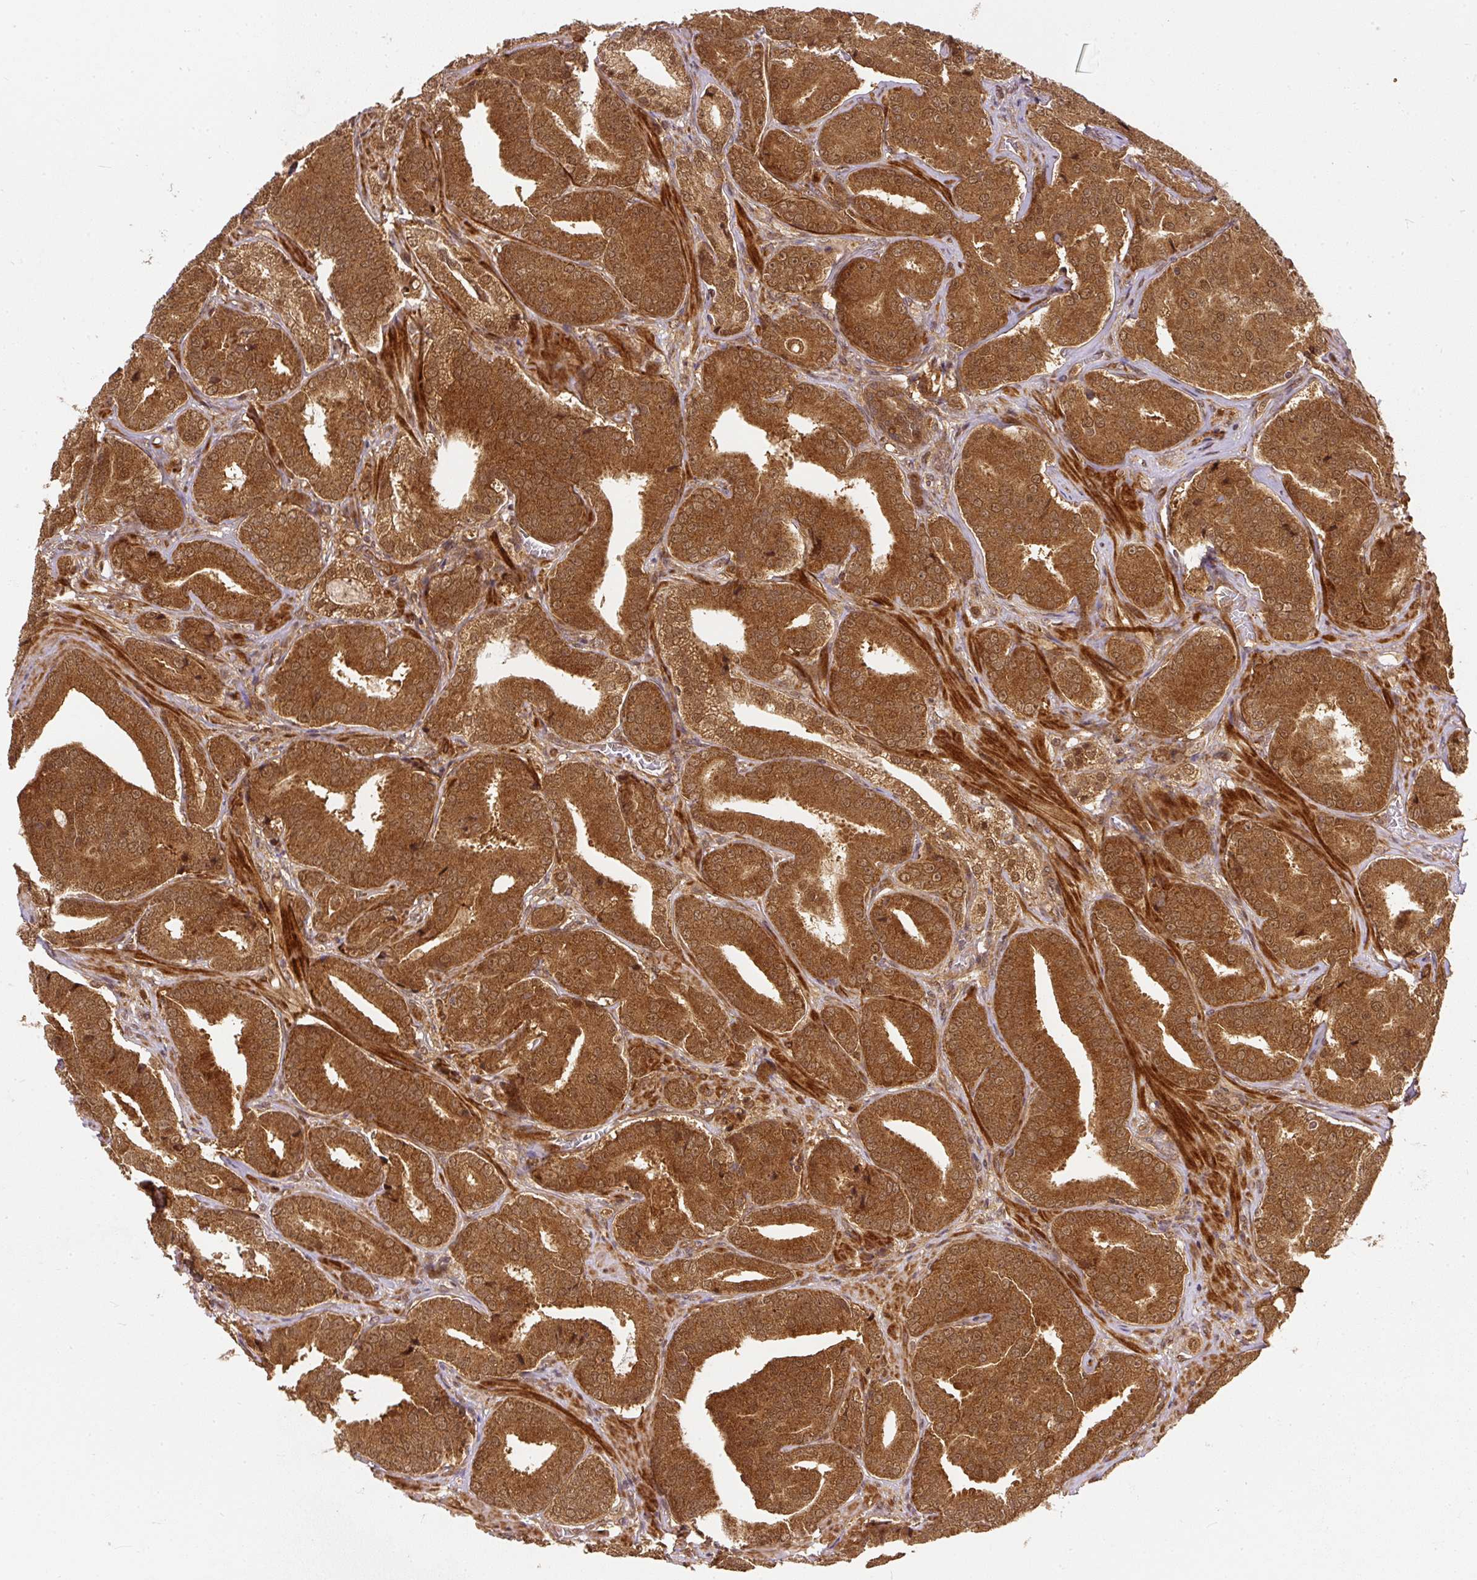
{"staining": {"intensity": "strong", "quantity": ">75%", "location": "cytoplasmic/membranous,nuclear"}, "tissue": "prostate cancer", "cell_type": "Tumor cells", "image_type": "cancer", "snomed": [{"axis": "morphology", "description": "Adenocarcinoma, High grade"}, {"axis": "topography", "description": "Prostate"}], "caption": "A high amount of strong cytoplasmic/membranous and nuclear staining is seen in approximately >75% of tumor cells in prostate high-grade adenocarcinoma tissue.", "gene": "PSMD1", "patient": {"sex": "male", "age": 63}}